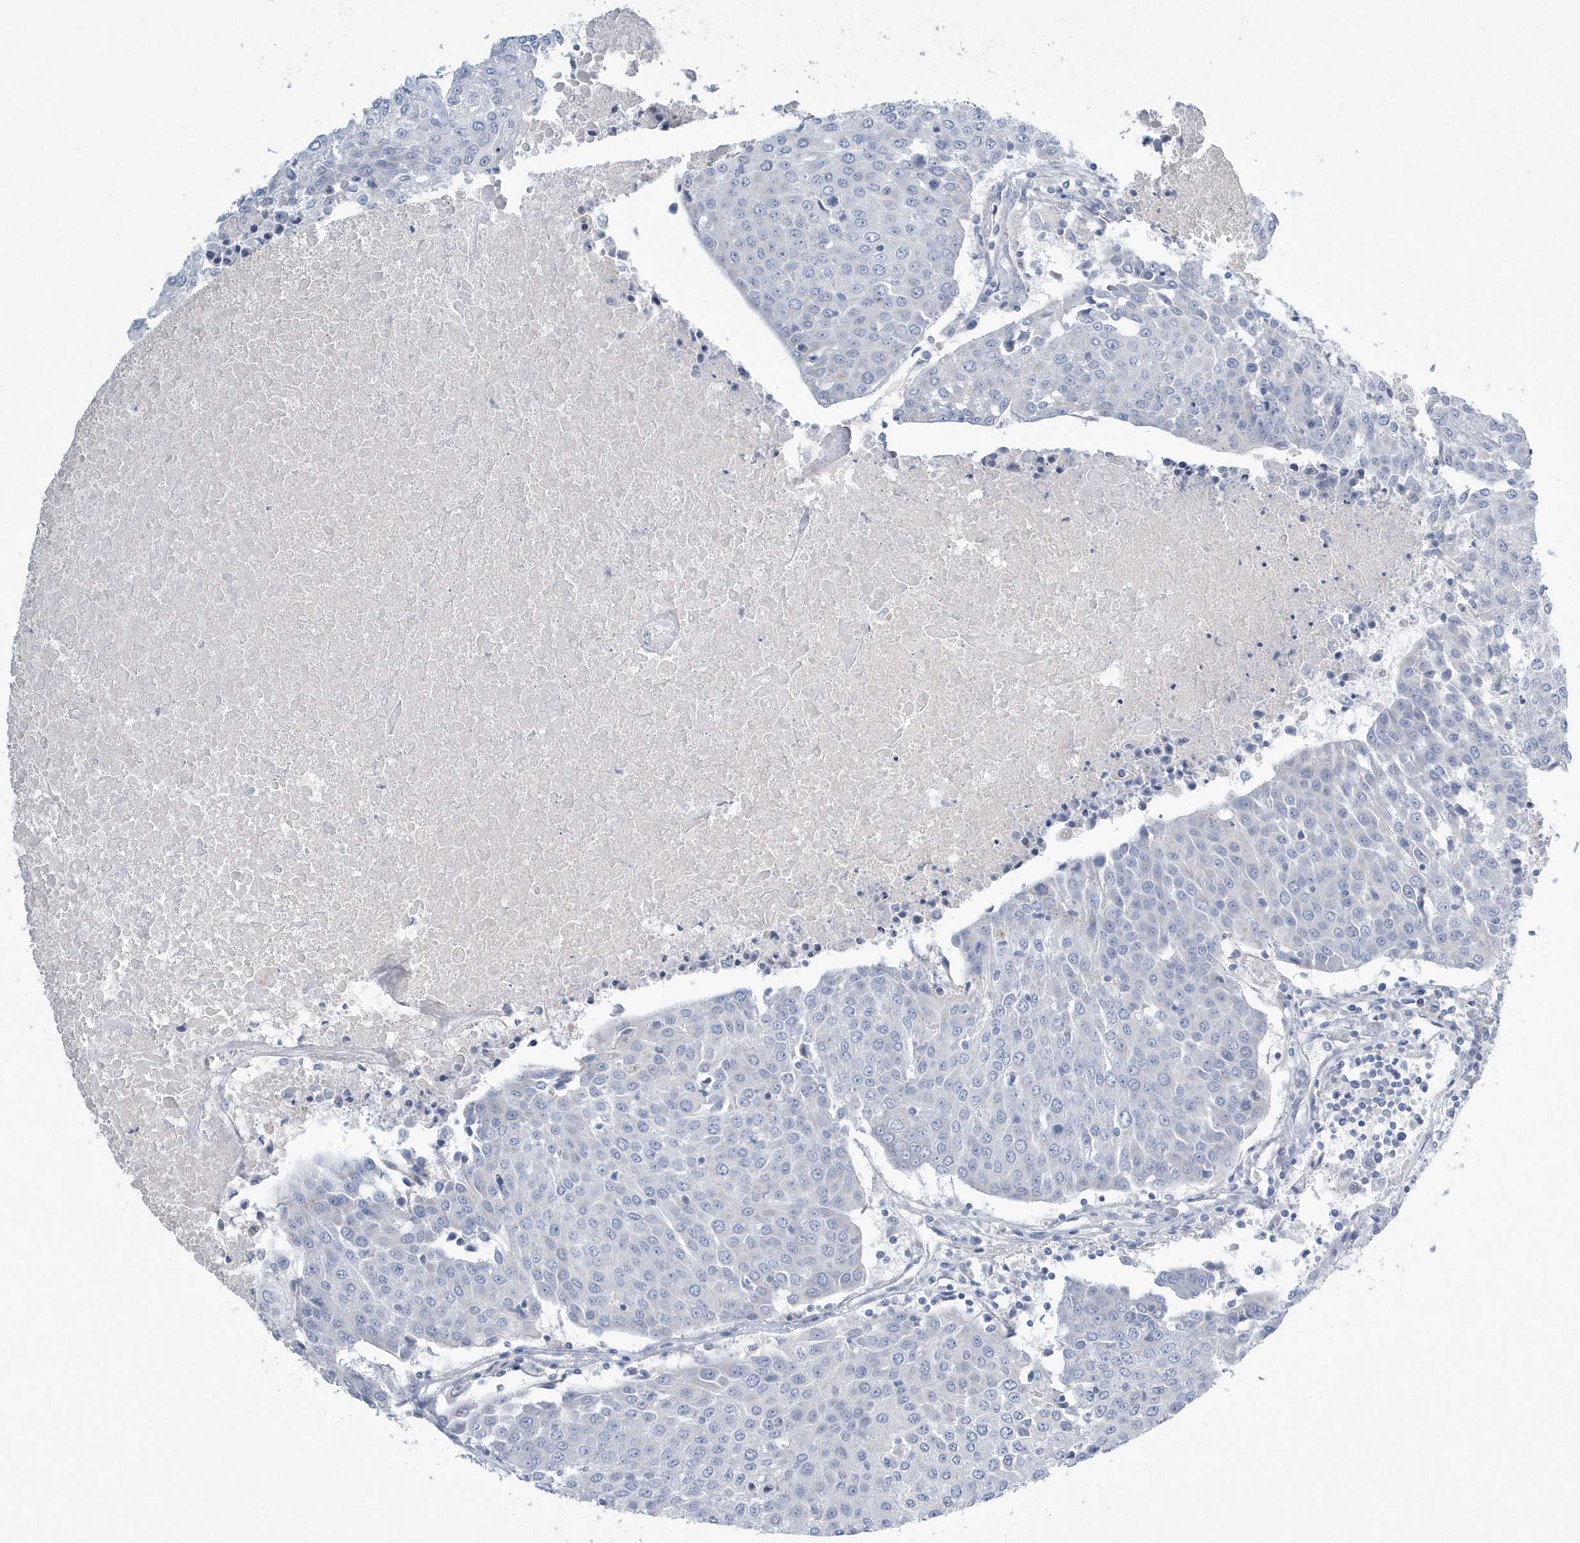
{"staining": {"intensity": "negative", "quantity": "none", "location": "none"}, "tissue": "urothelial cancer", "cell_type": "Tumor cells", "image_type": "cancer", "snomed": [{"axis": "morphology", "description": "Urothelial carcinoma, High grade"}, {"axis": "topography", "description": "Urinary bladder"}], "caption": "This histopathology image is of urothelial cancer stained with immunohistochemistry (IHC) to label a protein in brown with the nuclei are counter-stained blue. There is no expression in tumor cells. (Brightfield microscopy of DAB IHC at high magnification).", "gene": "SPATA18", "patient": {"sex": "female", "age": 85}}